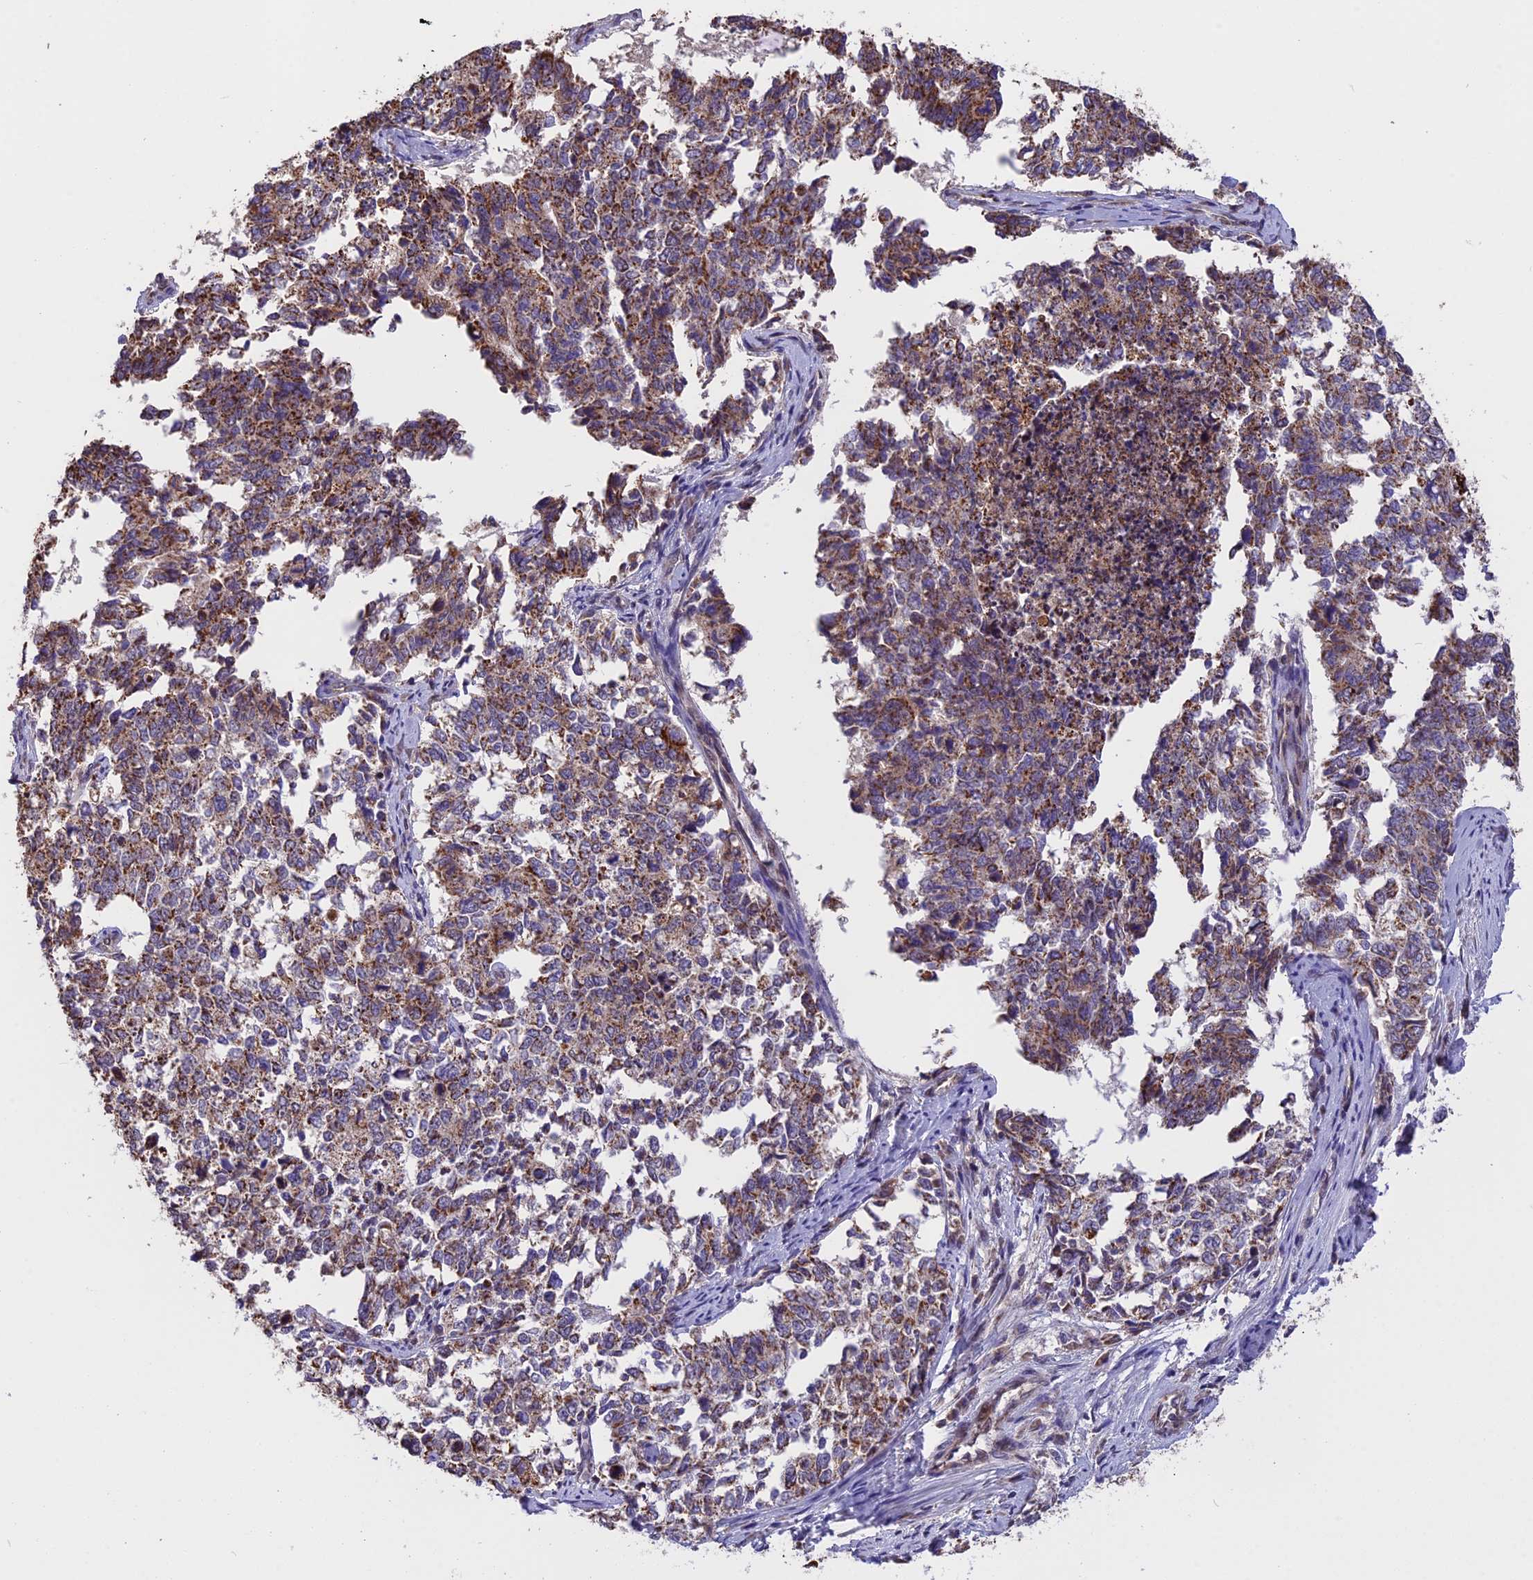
{"staining": {"intensity": "moderate", "quantity": "25%-75%", "location": "cytoplasmic/membranous"}, "tissue": "cervical cancer", "cell_type": "Tumor cells", "image_type": "cancer", "snomed": [{"axis": "morphology", "description": "Squamous cell carcinoma, NOS"}, {"axis": "topography", "description": "Cervix"}], "caption": "About 25%-75% of tumor cells in human cervical squamous cell carcinoma exhibit moderate cytoplasmic/membranous protein staining as visualized by brown immunohistochemical staining.", "gene": "RERGL", "patient": {"sex": "female", "age": 63}}